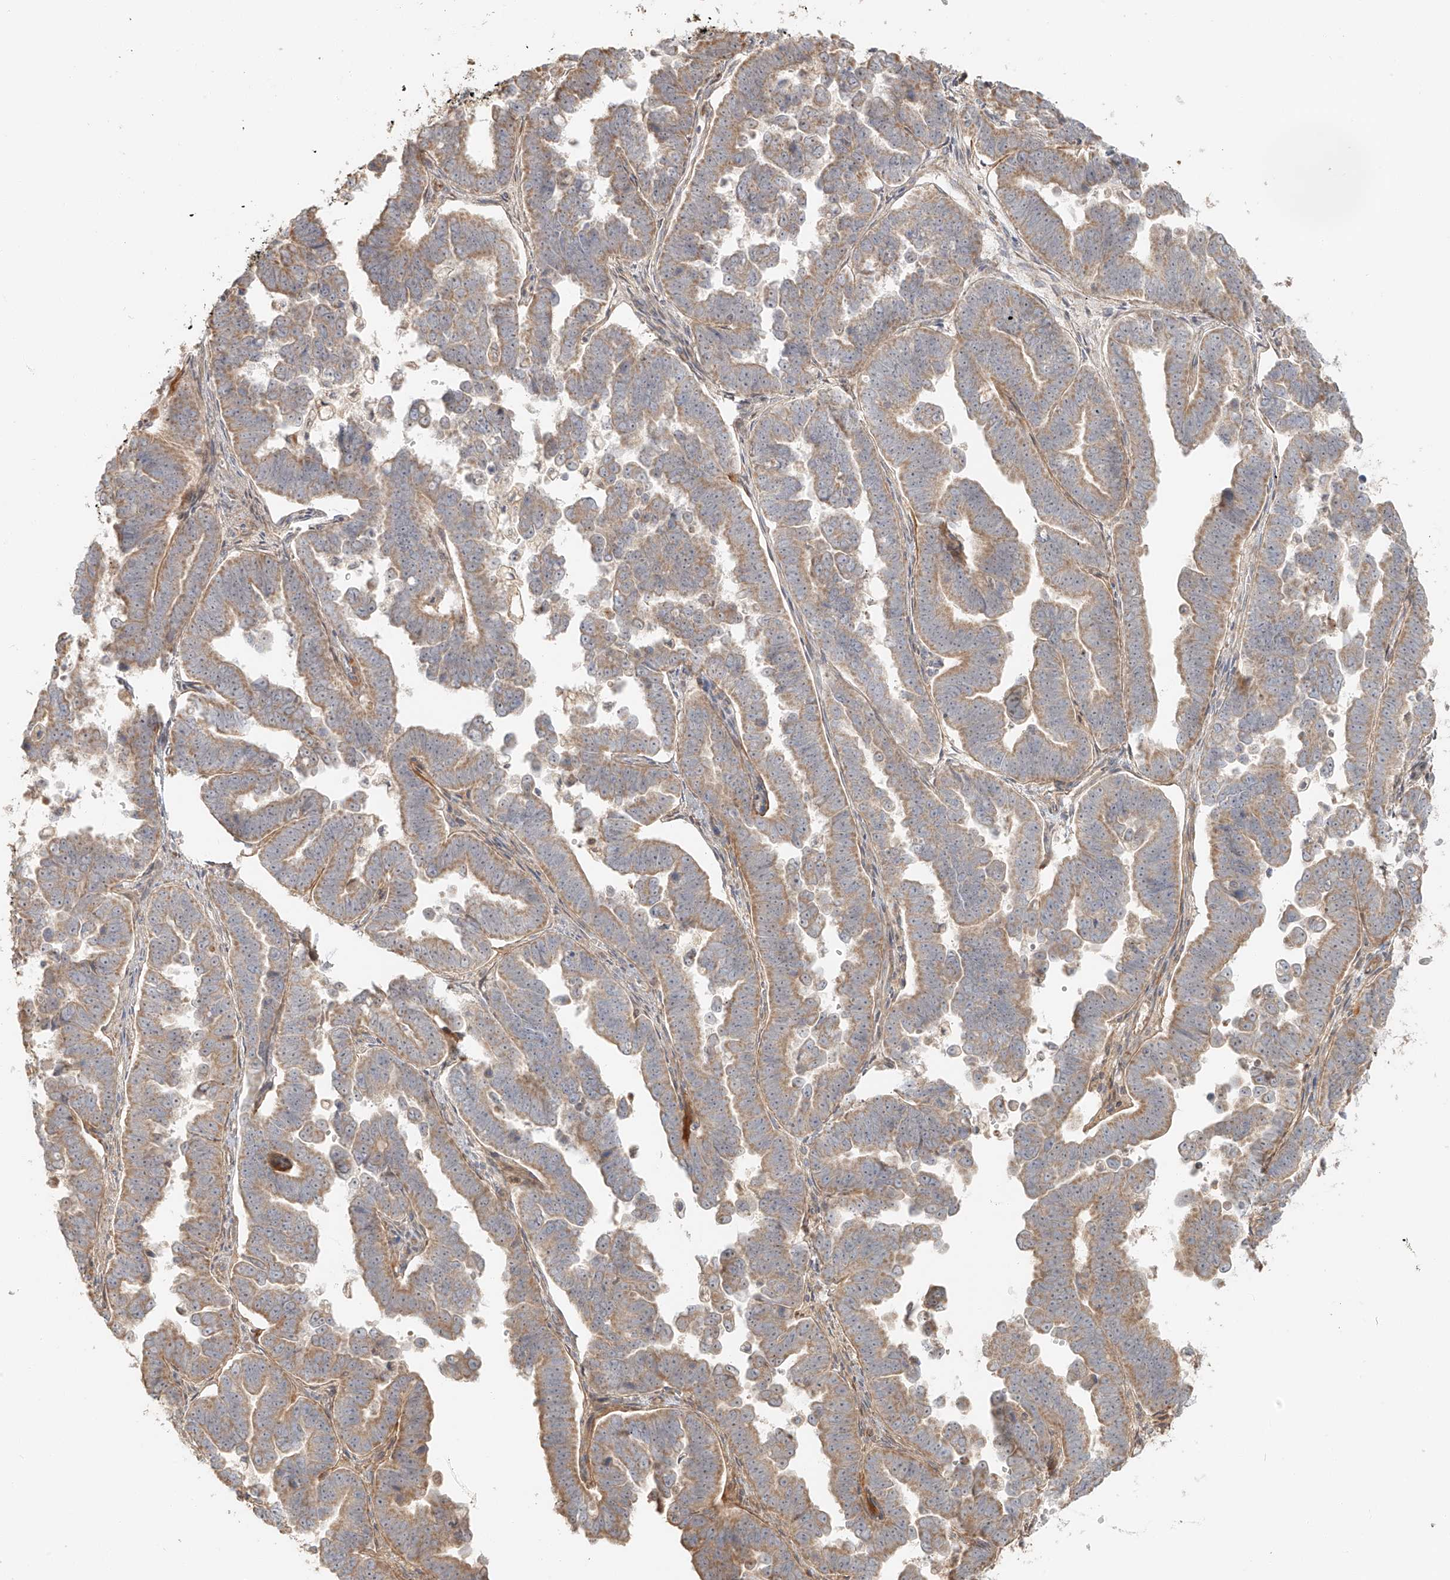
{"staining": {"intensity": "moderate", "quantity": ">75%", "location": "cytoplasmic/membranous"}, "tissue": "endometrial cancer", "cell_type": "Tumor cells", "image_type": "cancer", "snomed": [{"axis": "morphology", "description": "Adenocarcinoma, NOS"}, {"axis": "topography", "description": "Endometrium"}], "caption": "Tumor cells reveal moderate cytoplasmic/membranous staining in approximately >75% of cells in adenocarcinoma (endometrial).", "gene": "MIPEP", "patient": {"sex": "female", "age": 75}}